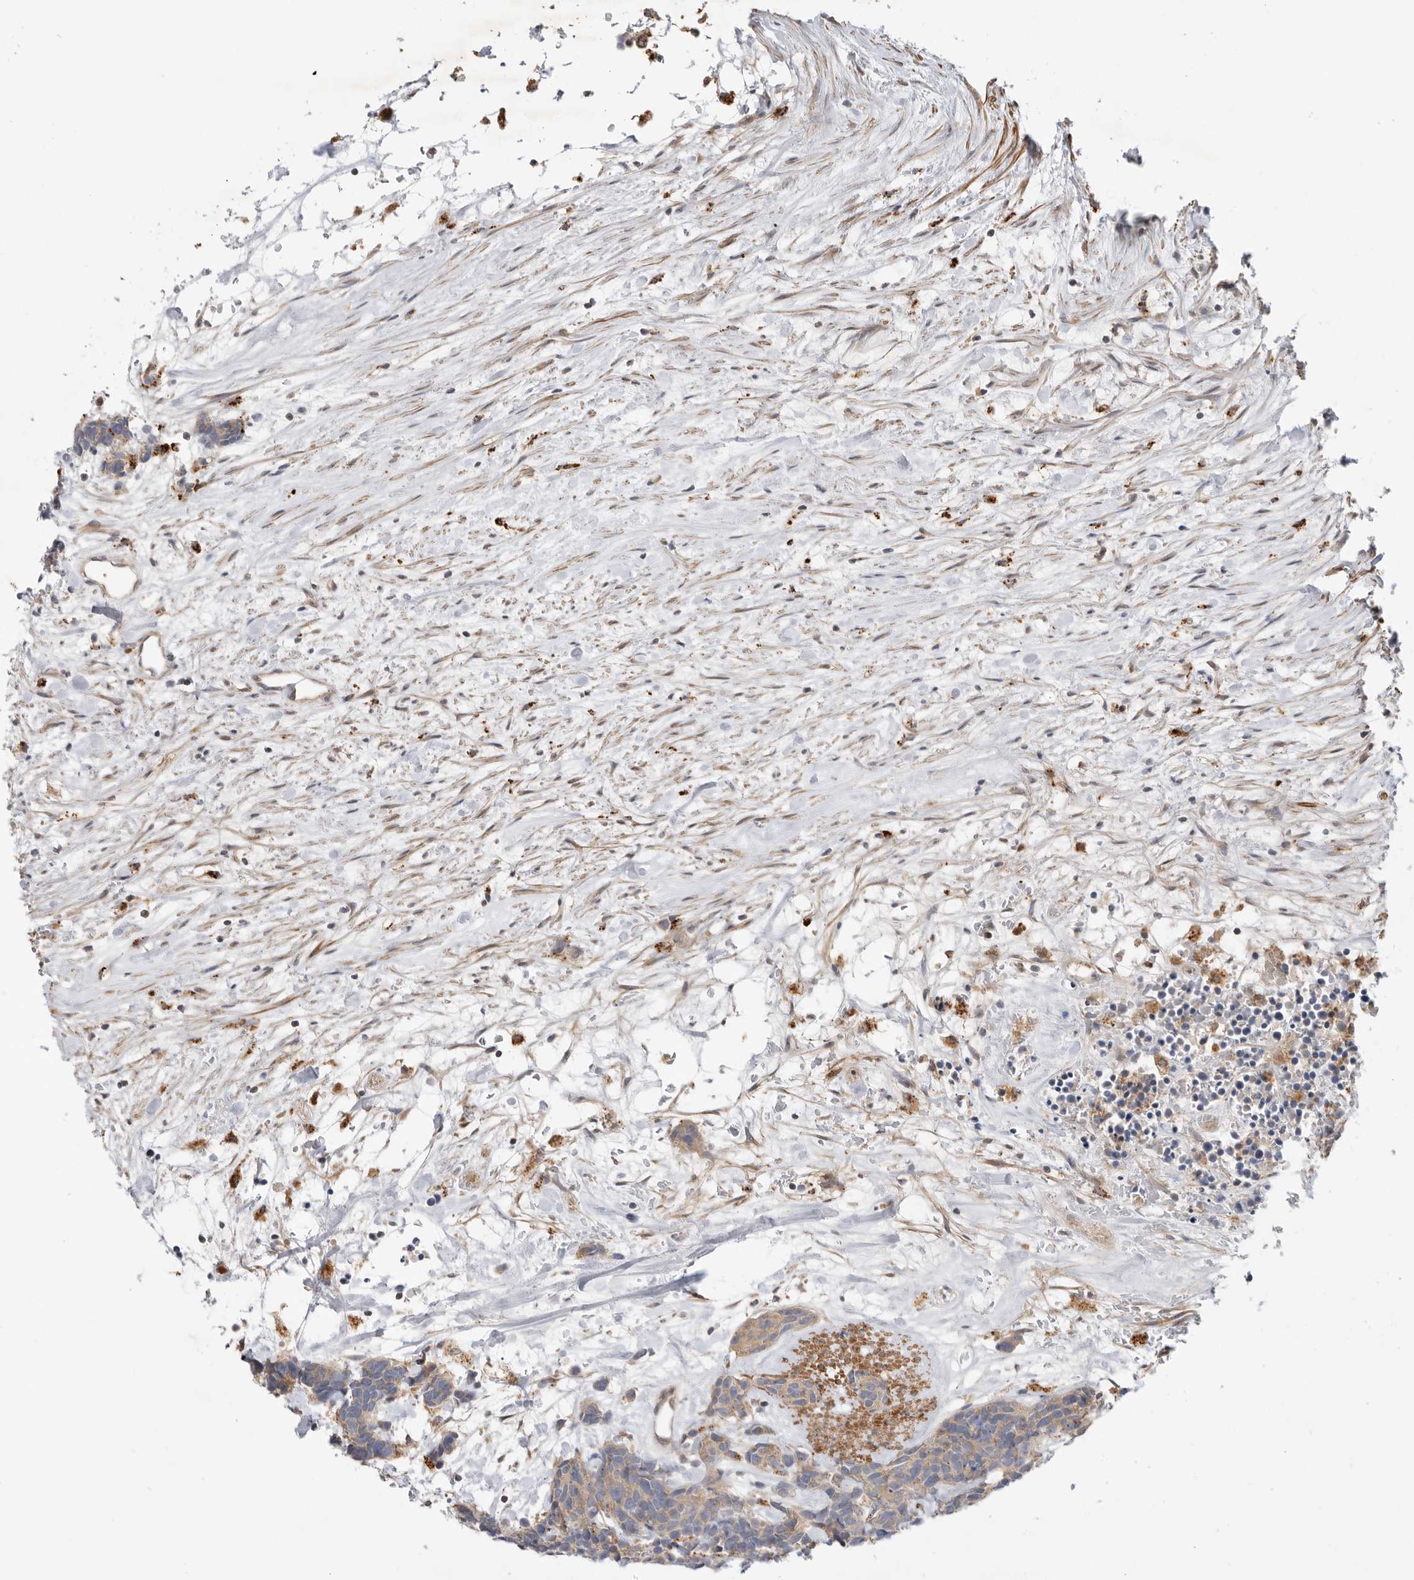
{"staining": {"intensity": "weak", "quantity": ">75%", "location": "cytoplasmic/membranous"}, "tissue": "carcinoid", "cell_type": "Tumor cells", "image_type": "cancer", "snomed": [{"axis": "morphology", "description": "Carcinoma, NOS"}, {"axis": "morphology", "description": "Carcinoid, malignant, NOS"}, {"axis": "topography", "description": "Urinary bladder"}], "caption": "This histopathology image shows carcinoid (malignant) stained with IHC to label a protein in brown. The cytoplasmic/membranous of tumor cells show weak positivity for the protein. Nuclei are counter-stained blue.", "gene": "GNE", "patient": {"sex": "male", "age": 57}}